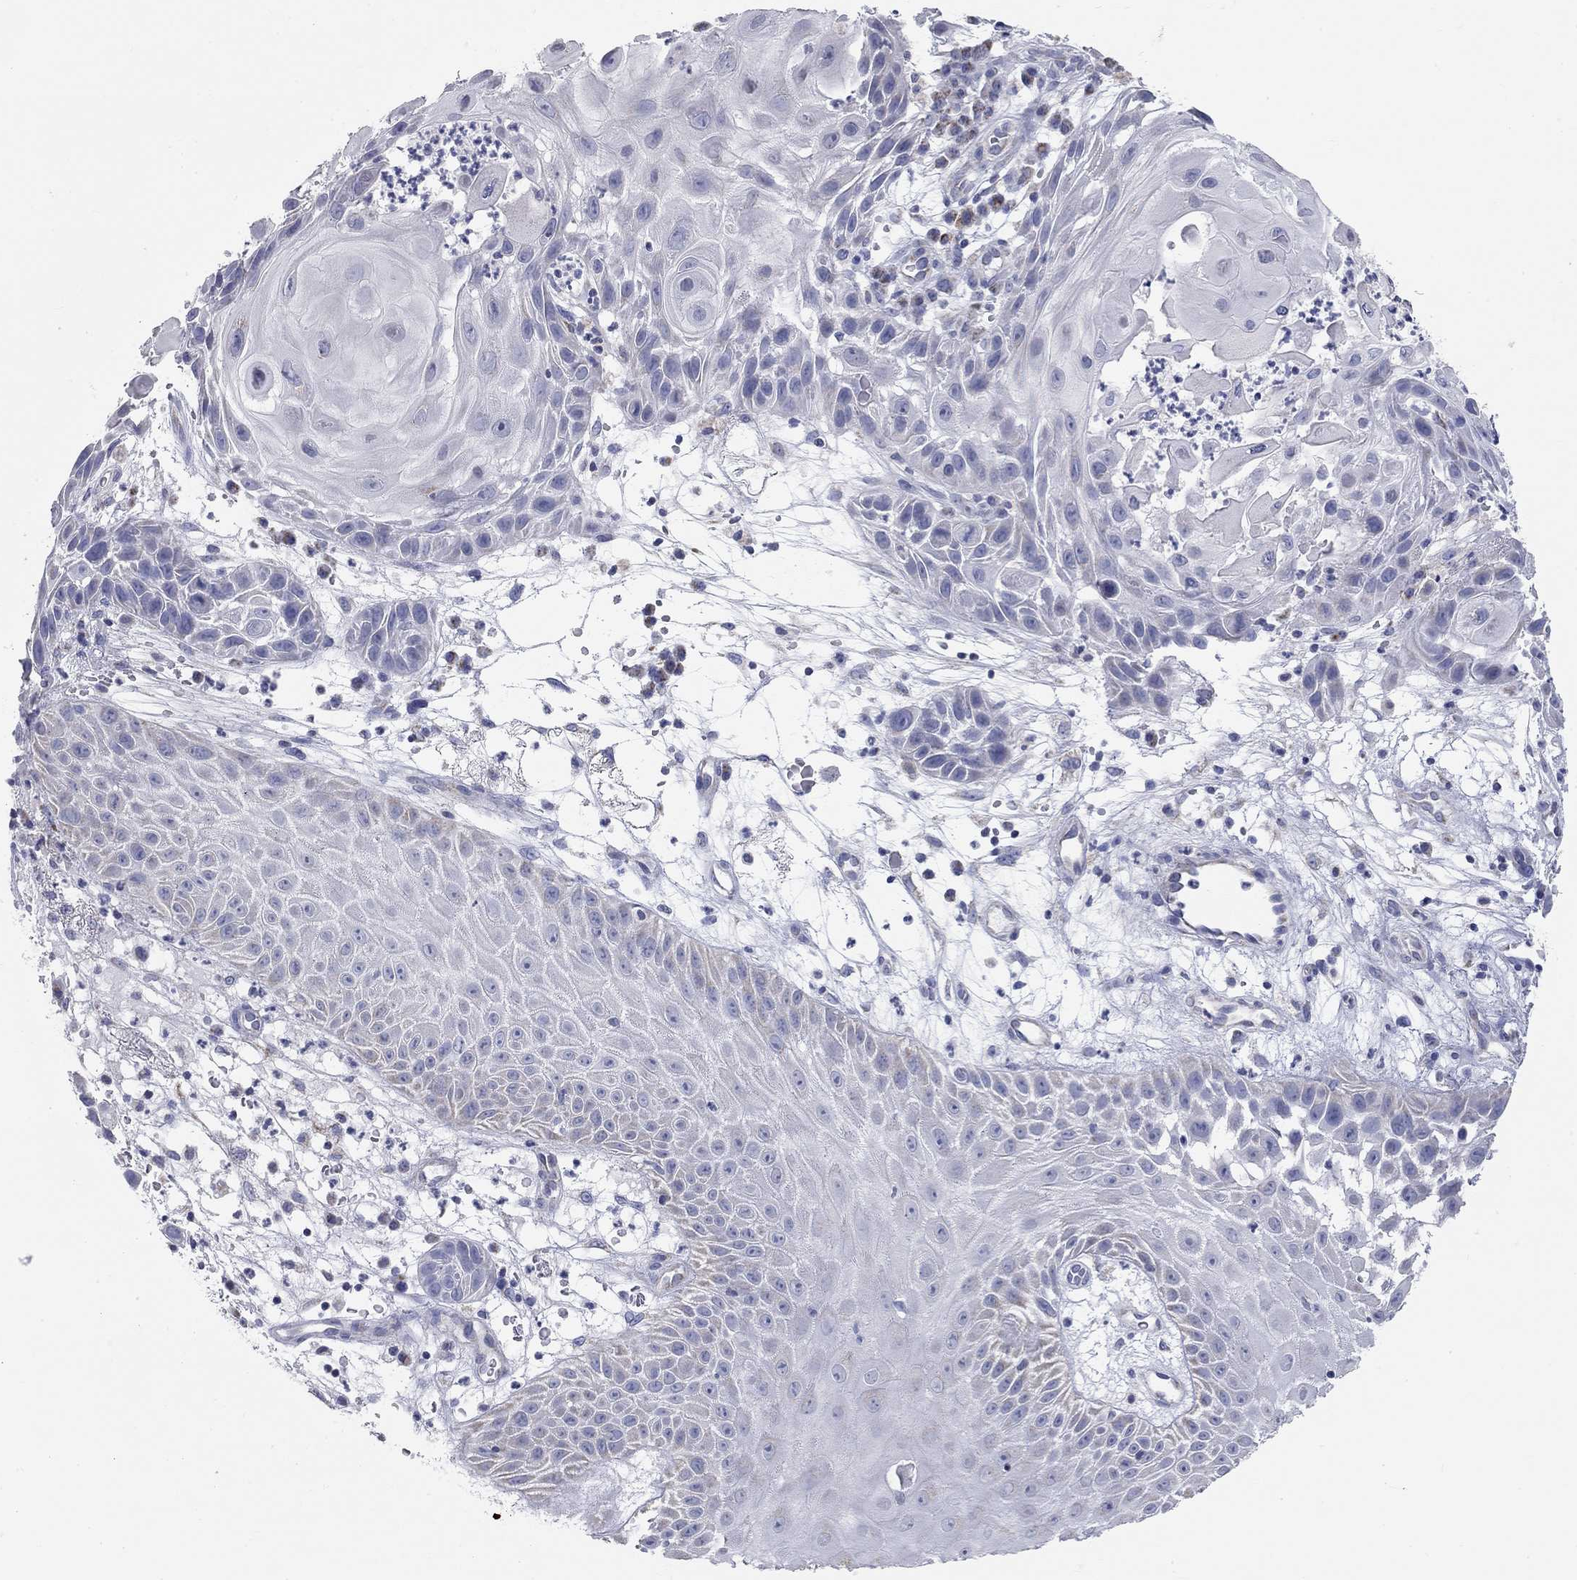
{"staining": {"intensity": "negative", "quantity": "none", "location": "none"}, "tissue": "skin cancer", "cell_type": "Tumor cells", "image_type": "cancer", "snomed": [{"axis": "morphology", "description": "Normal tissue, NOS"}, {"axis": "morphology", "description": "Squamous cell carcinoma, NOS"}, {"axis": "topography", "description": "Skin"}], "caption": "This histopathology image is of skin cancer (squamous cell carcinoma) stained with IHC to label a protein in brown with the nuclei are counter-stained blue. There is no staining in tumor cells.", "gene": "CFAP161", "patient": {"sex": "male", "age": 79}}